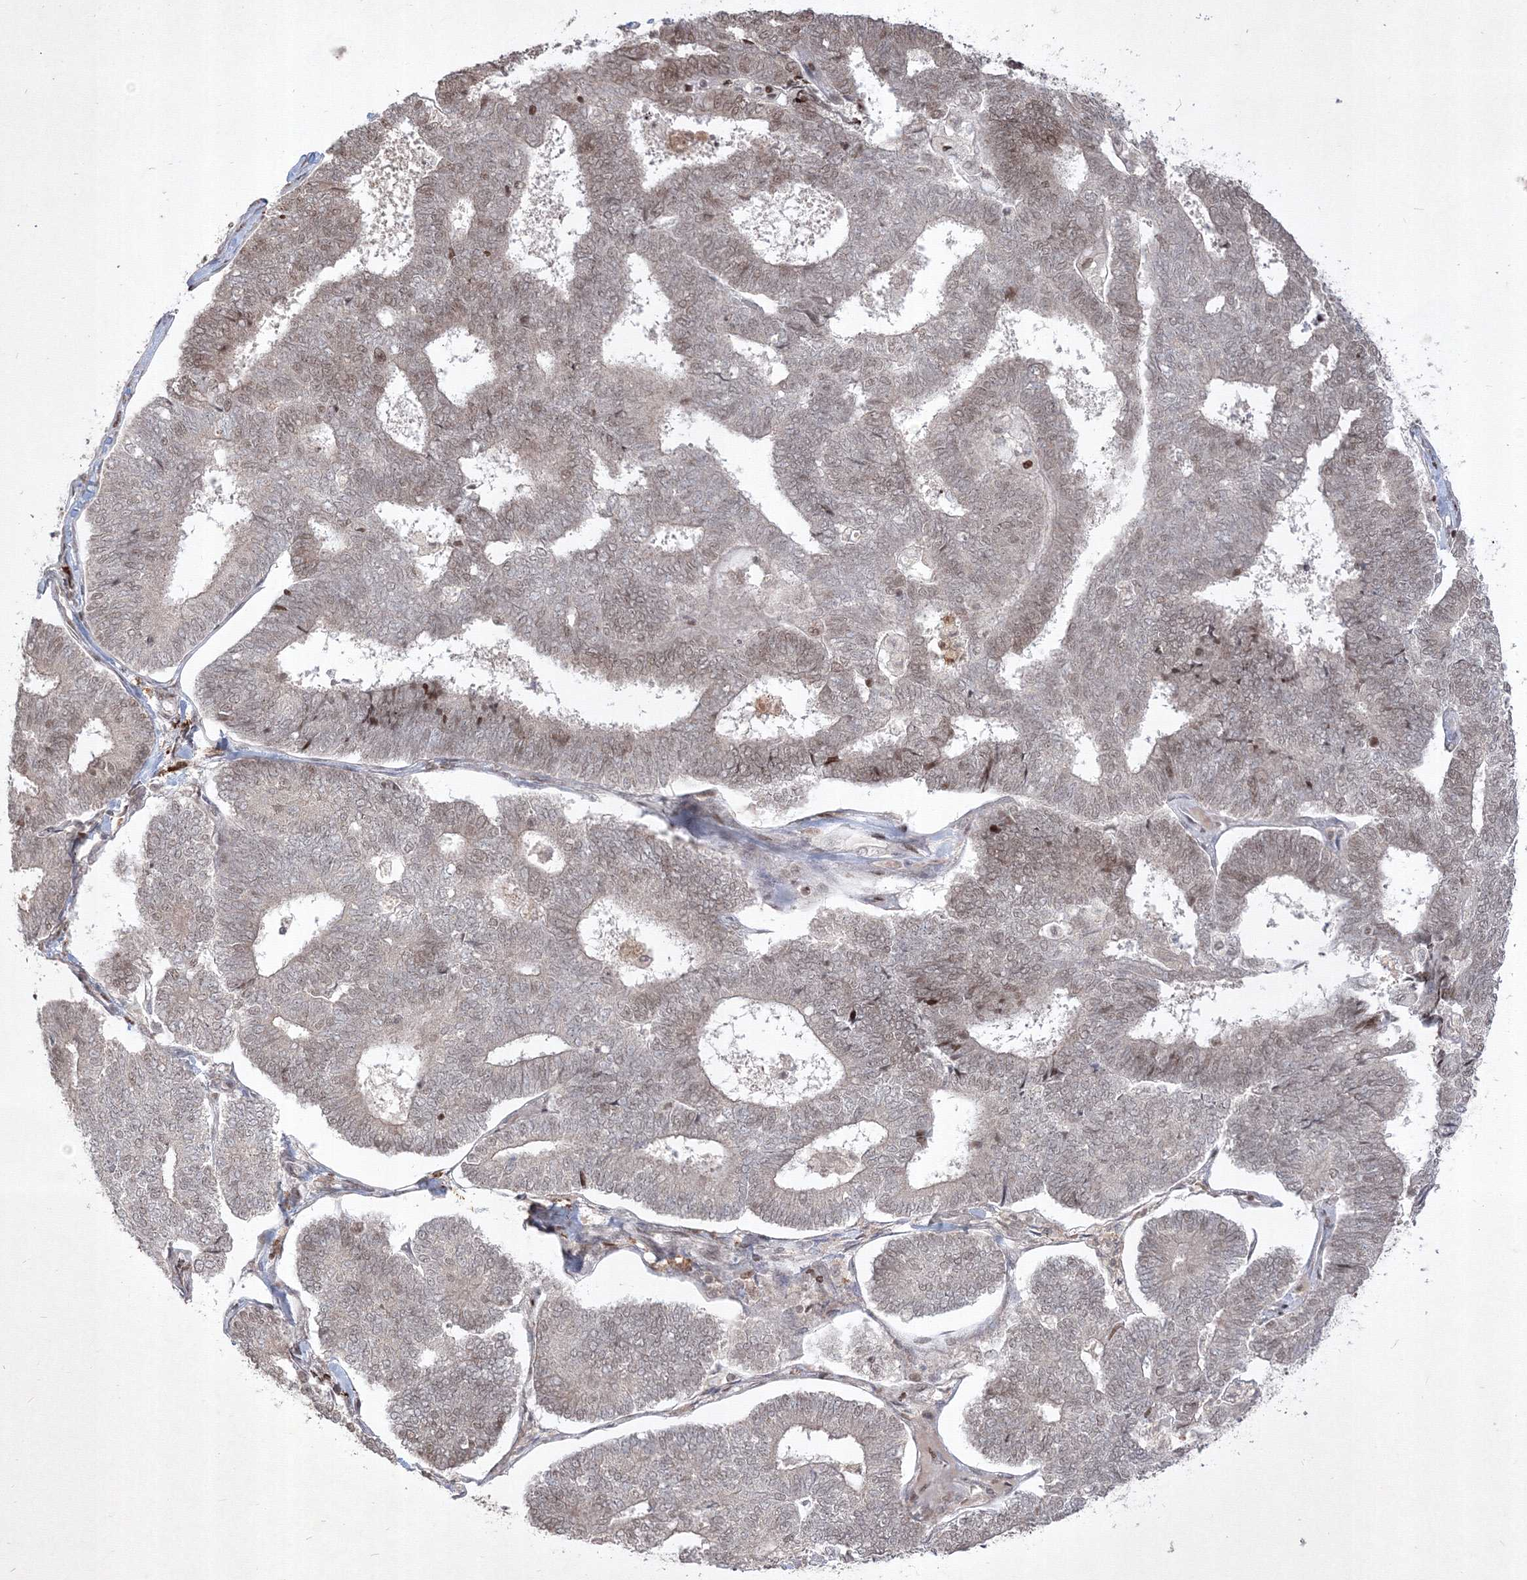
{"staining": {"intensity": "weak", "quantity": "<25%", "location": "nuclear"}, "tissue": "endometrial cancer", "cell_type": "Tumor cells", "image_type": "cancer", "snomed": [{"axis": "morphology", "description": "Adenocarcinoma, NOS"}, {"axis": "topography", "description": "Endometrium"}], "caption": "Human adenocarcinoma (endometrial) stained for a protein using immunohistochemistry shows no expression in tumor cells.", "gene": "TAB1", "patient": {"sex": "female", "age": 70}}